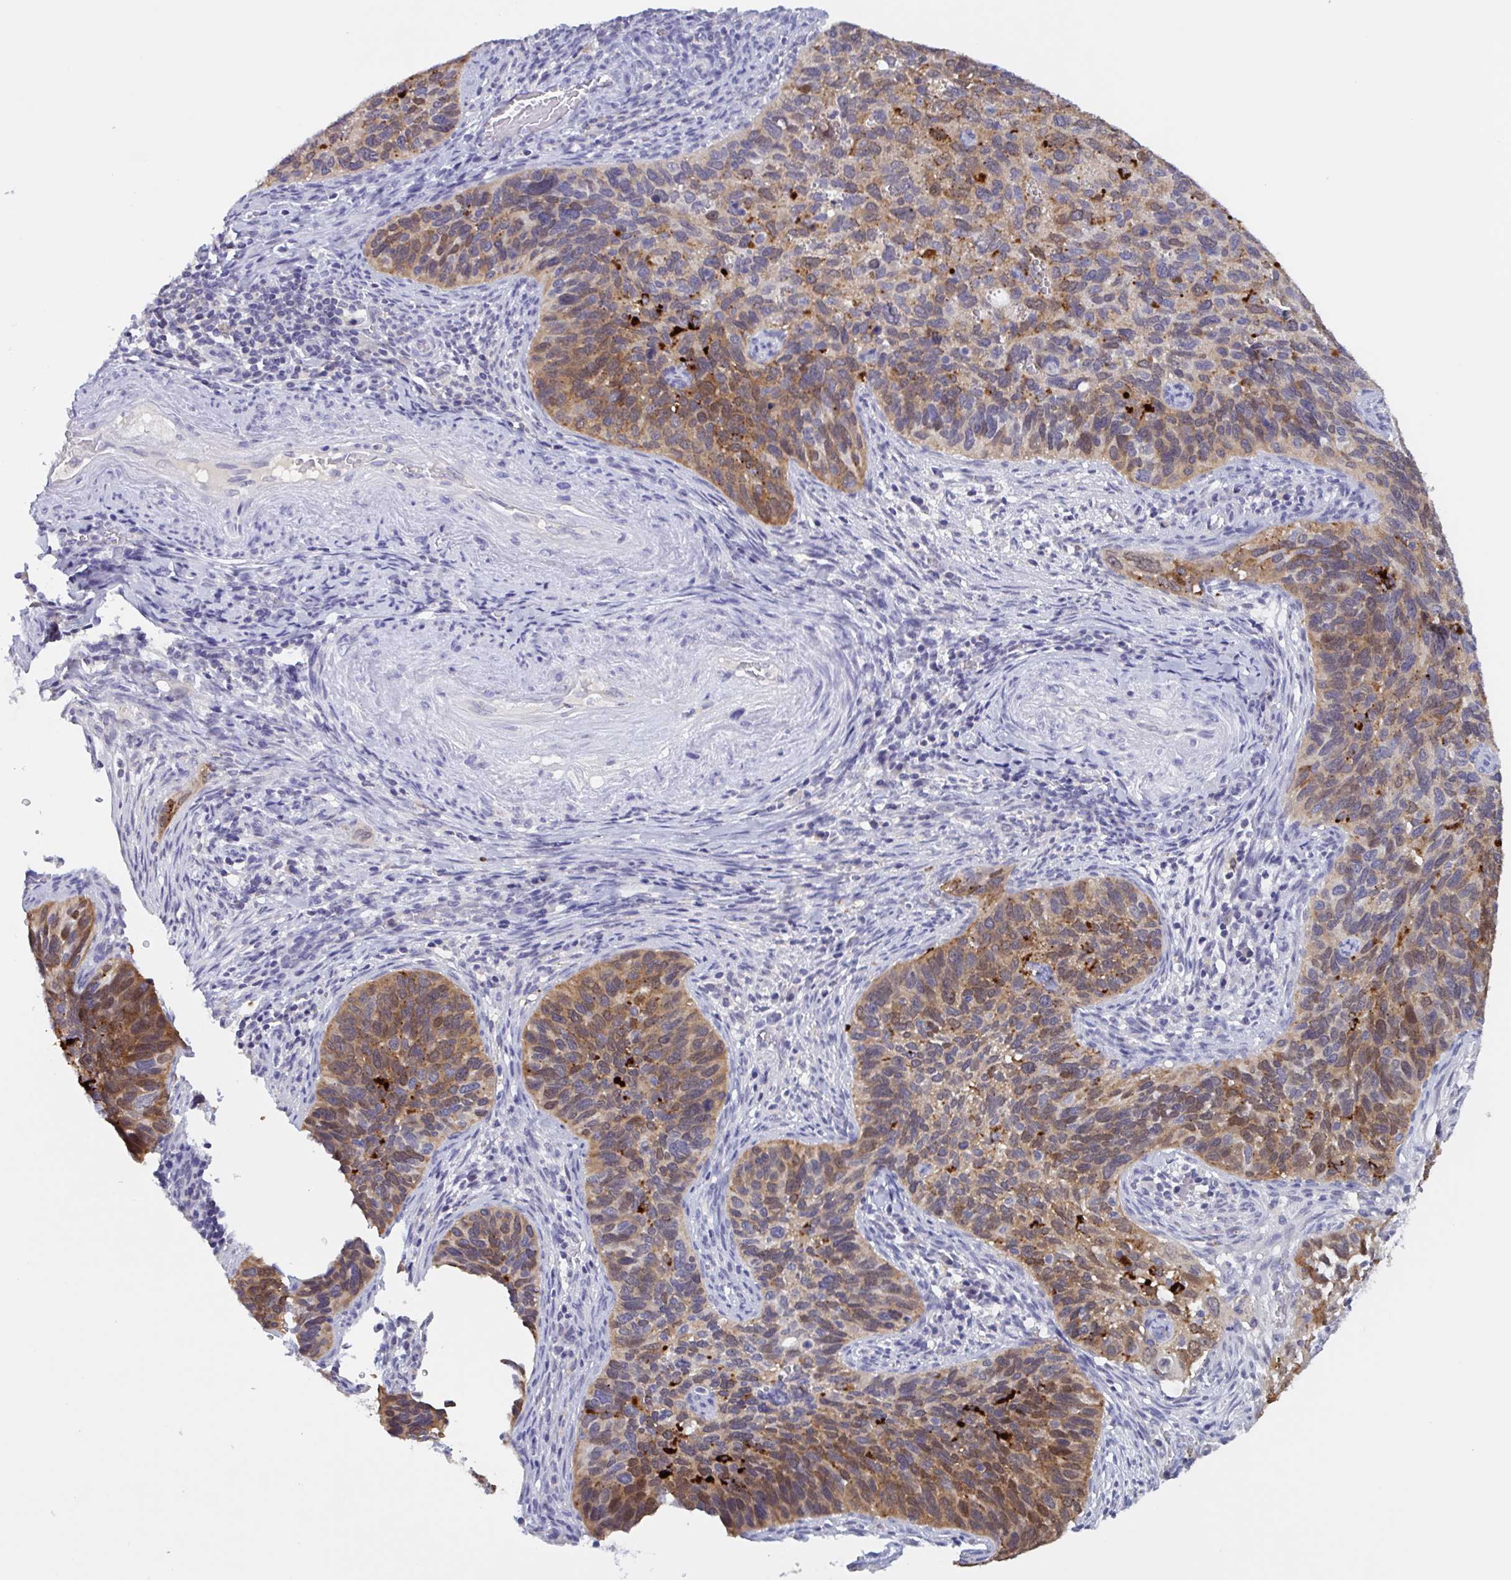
{"staining": {"intensity": "moderate", "quantity": ">75%", "location": "cytoplasmic/membranous"}, "tissue": "cervical cancer", "cell_type": "Tumor cells", "image_type": "cancer", "snomed": [{"axis": "morphology", "description": "Squamous cell carcinoma, NOS"}, {"axis": "topography", "description": "Cervix"}], "caption": "Protein analysis of cervical squamous cell carcinoma tissue demonstrates moderate cytoplasmic/membranous expression in approximately >75% of tumor cells.", "gene": "SERPINB13", "patient": {"sex": "female", "age": 51}}